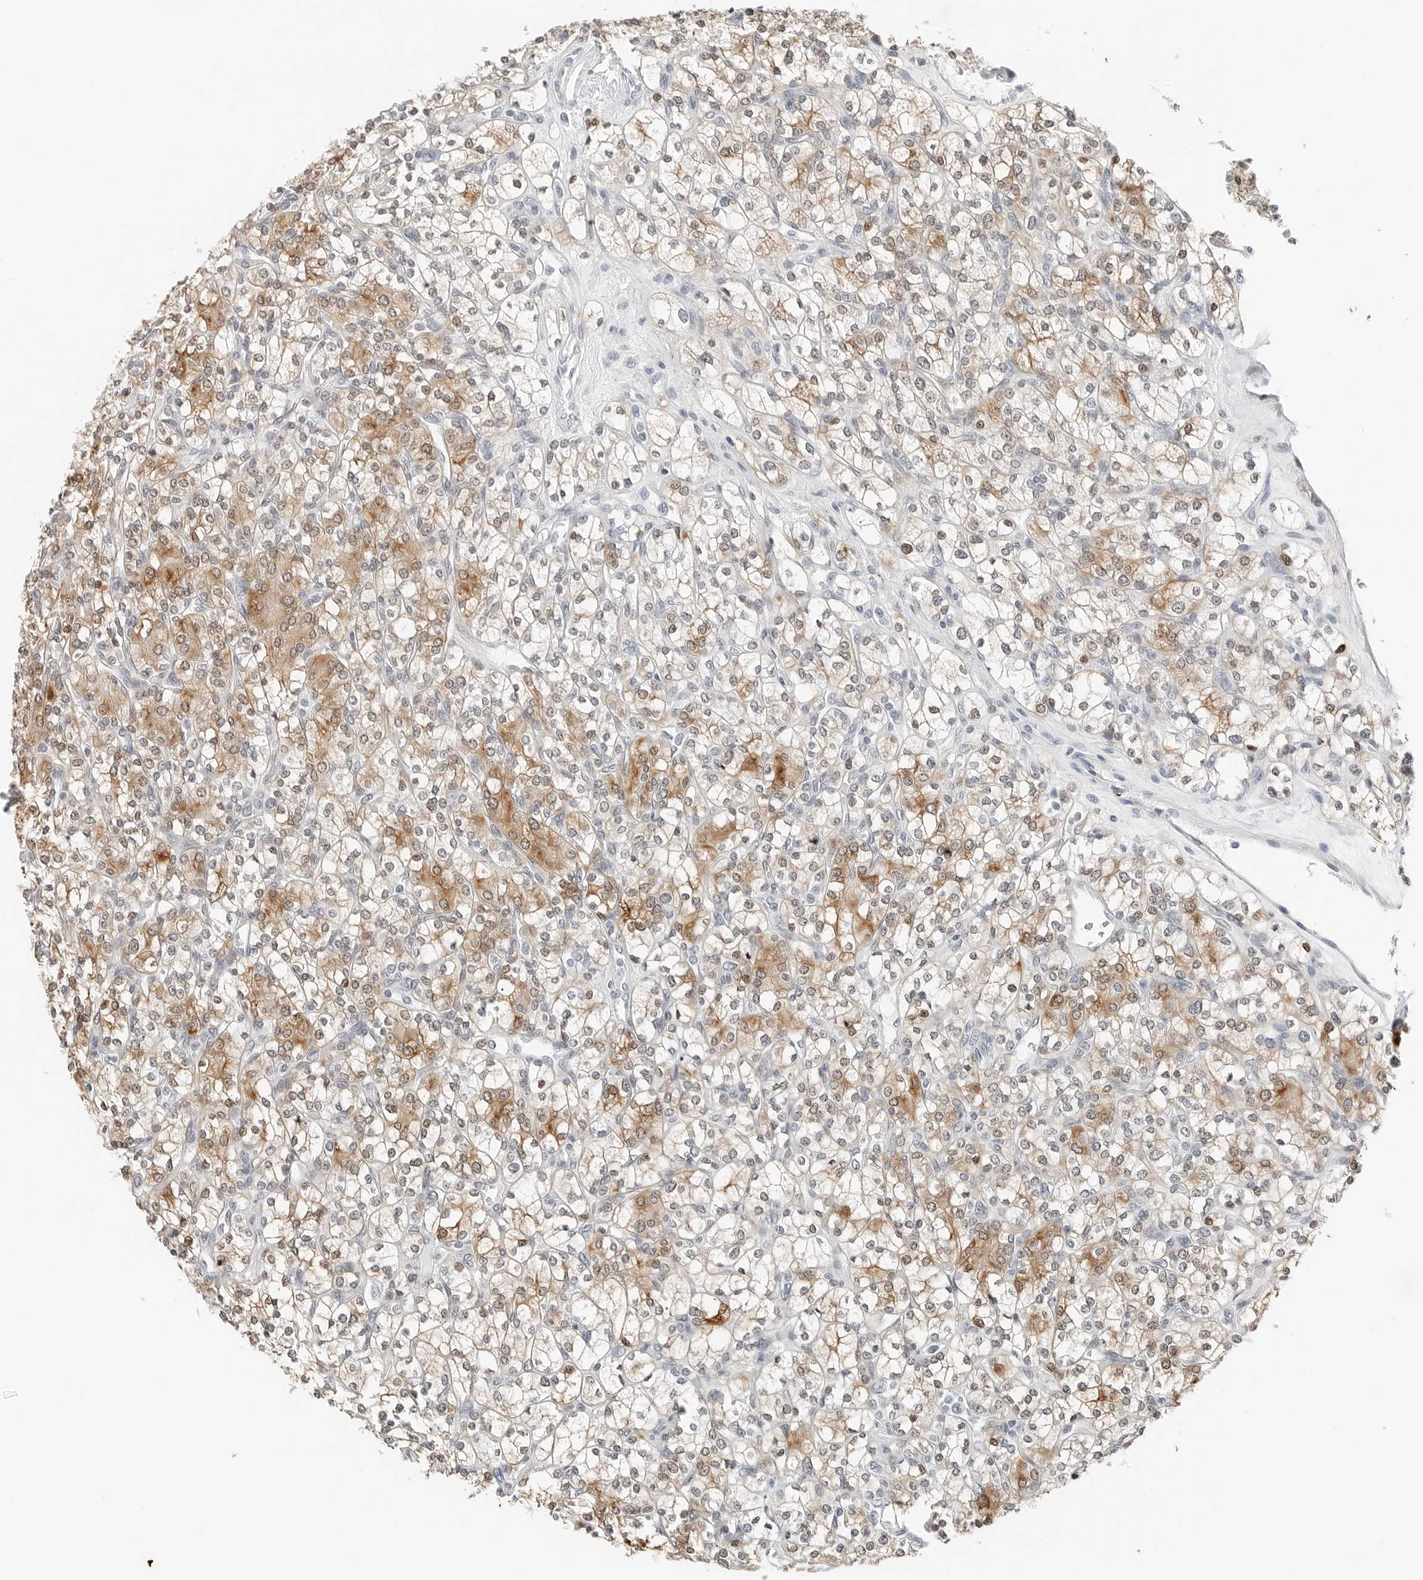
{"staining": {"intensity": "moderate", "quantity": ">75%", "location": "cytoplasmic/membranous,nuclear"}, "tissue": "renal cancer", "cell_type": "Tumor cells", "image_type": "cancer", "snomed": [{"axis": "morphology", "description": "Adenocarcinoma, NOS"}, {"axis": "topography", "description": "Kidney"}], "caption": "Protein analysis of adenocarcinoma (renal) tissue reveals moderate cytoplasmic/membranous and nuclear staining in about >75% of tumor cells. The protein is shown in brown color, while the nuclei are stained blue.", "gene": "P4HA2", "patient": {"sex": "male", "age": 77}}